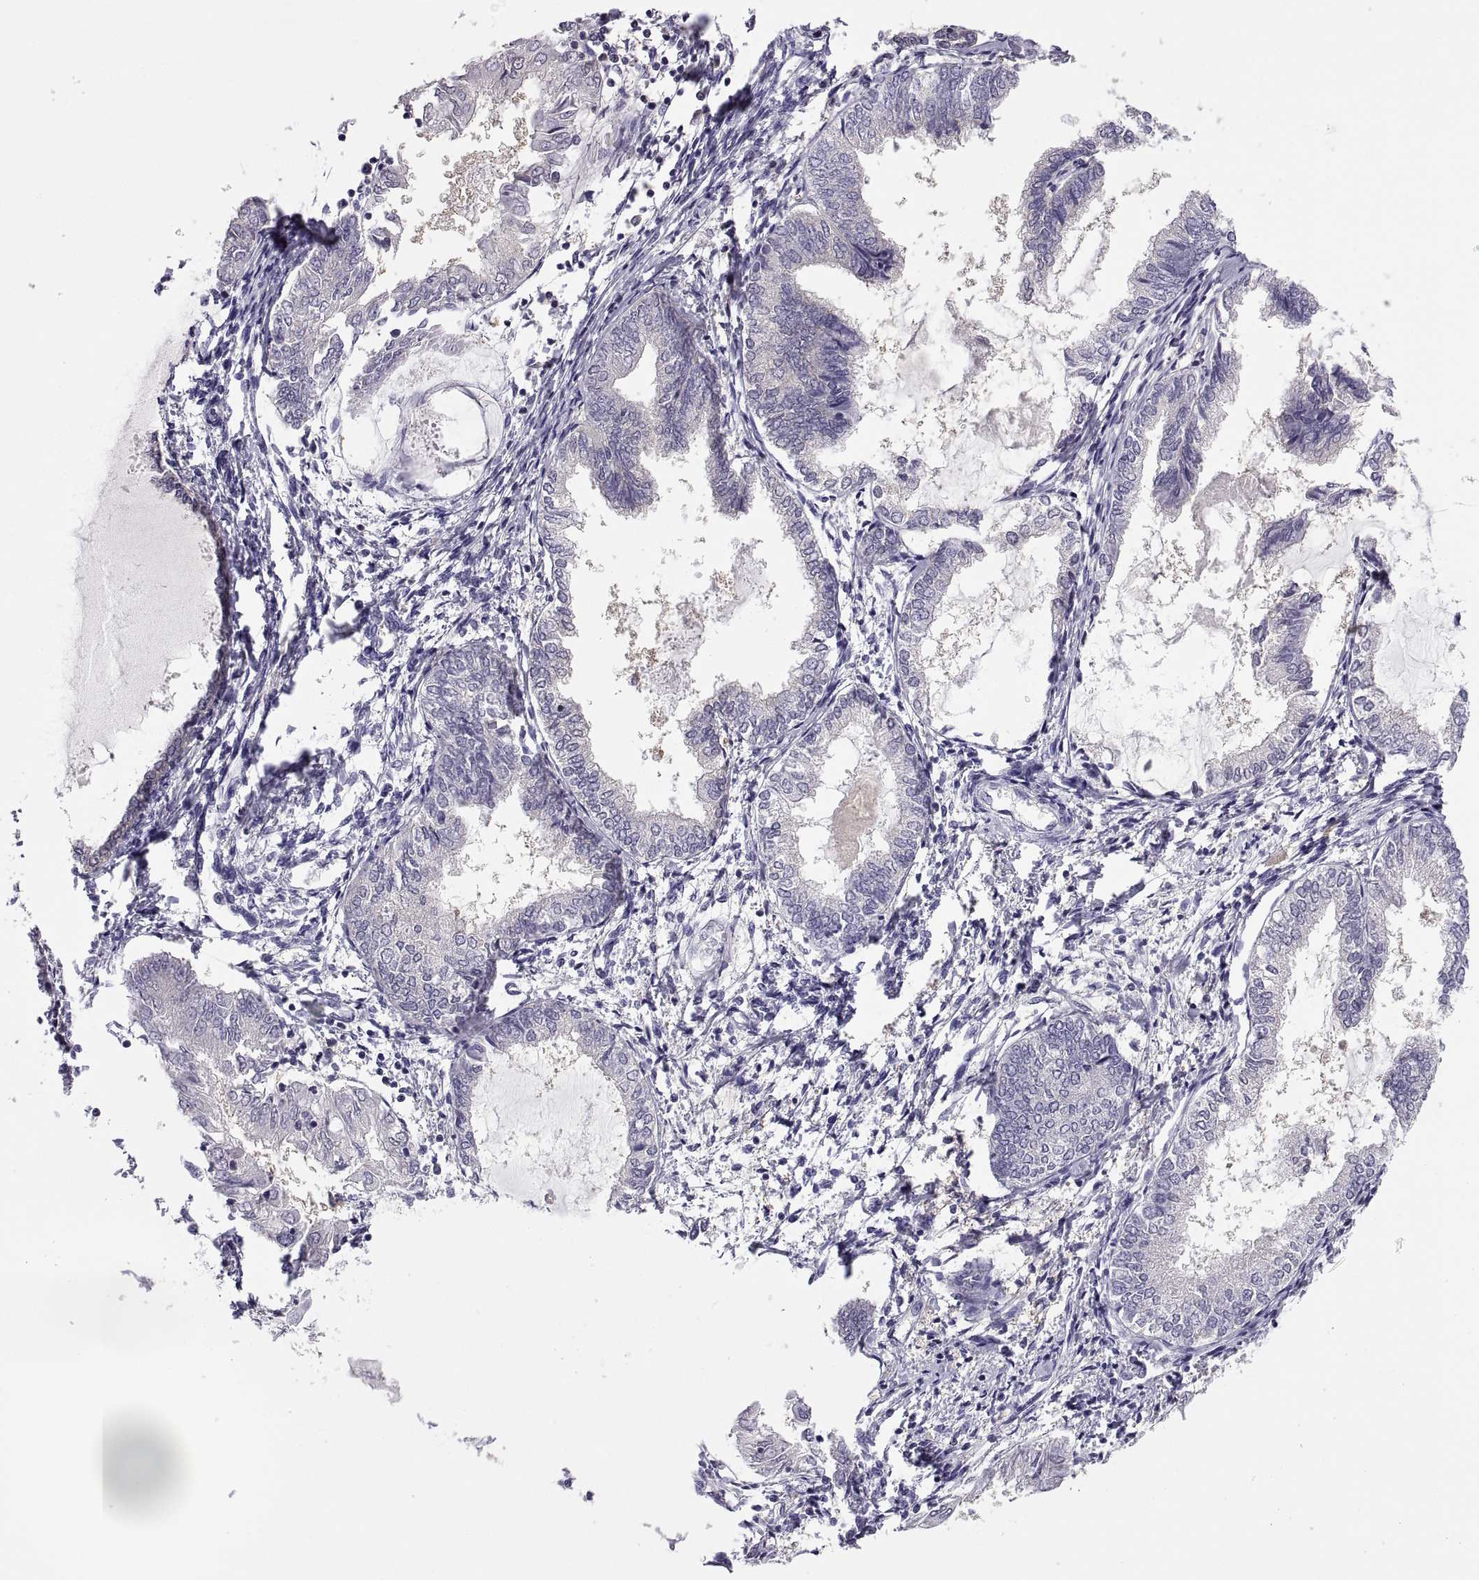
{"staining": {"intensity": "negative", "quantity": "none", "location": "none"}, "tissue": "endometrial cancer", "cell_type": "Tumor cells", "image_type": "cancer", "snomed": [{"axis": "morphology", "description": "Adenocarcinoma, NOS"}, {"axis": "topography", "description": "Endometrium"}], "caption": "Endometrial adenocarcinoma was stained to show a protein in brown. There is no significant staining in tumor cells.", "gene": "FGF9", "patient": {"sex": "female", "age": 68}}